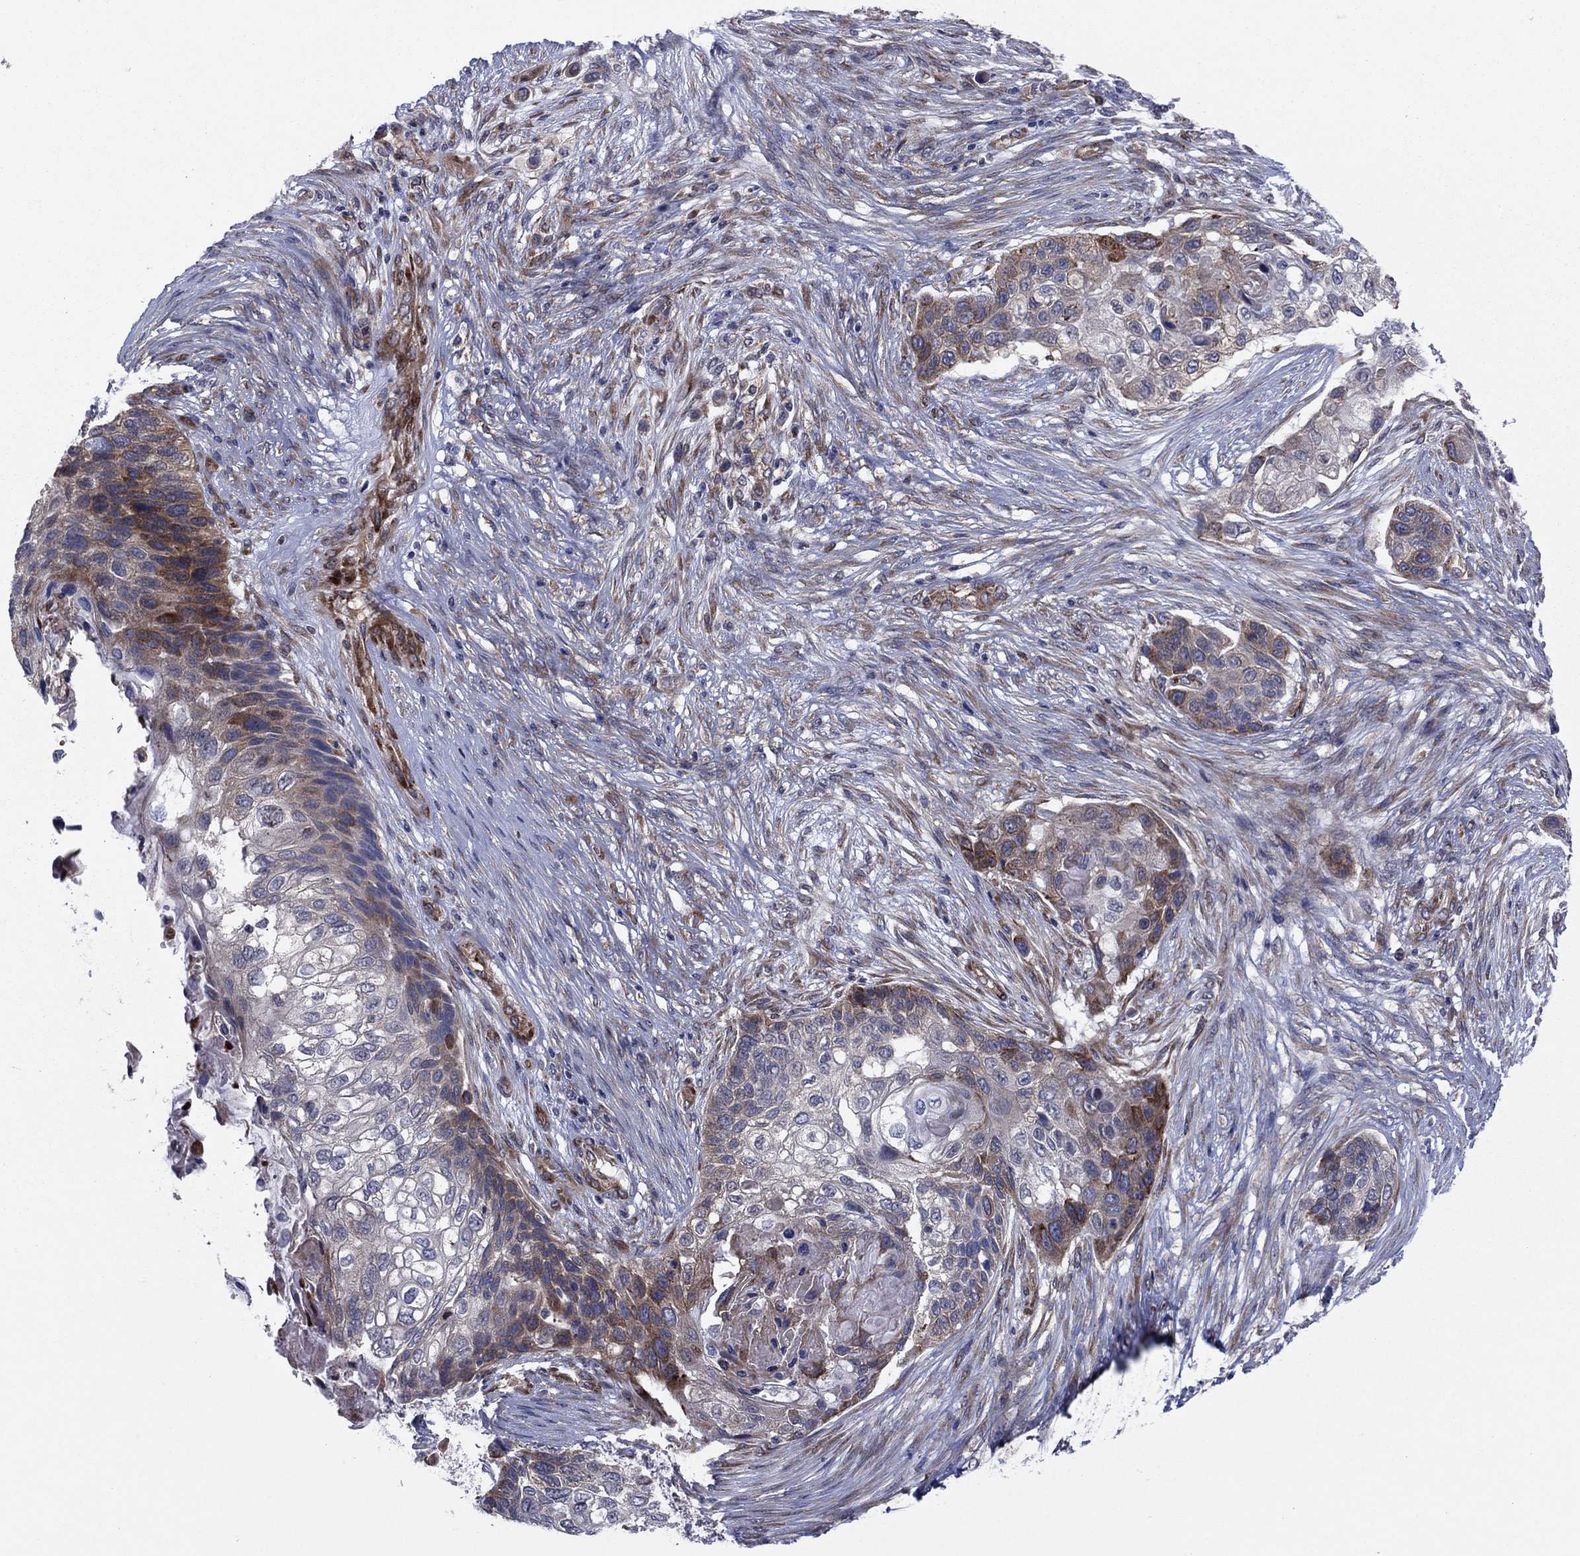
{"staining": {"intensity": "strong", "quantity": "<25%", "location": "cytoplasmic/membranous"}, "tissue": "lung cancer", "cell_type": "Tumor cells", "image_type": "cancer", "snomed": [{"axis": "morphology", "description": "Squamous cell carcinoma, NOS"}, {"axis": "topography", "description": "Lung"}], "caption": "Protein staining of lung cancer (squamous cell carcinoma) tissue exhibits strong cytoplasmic/membranous positivity in approximately <25% of tumor cells.", "gene": "GPR155", "patient": {"sex": "male", "age": 69}}